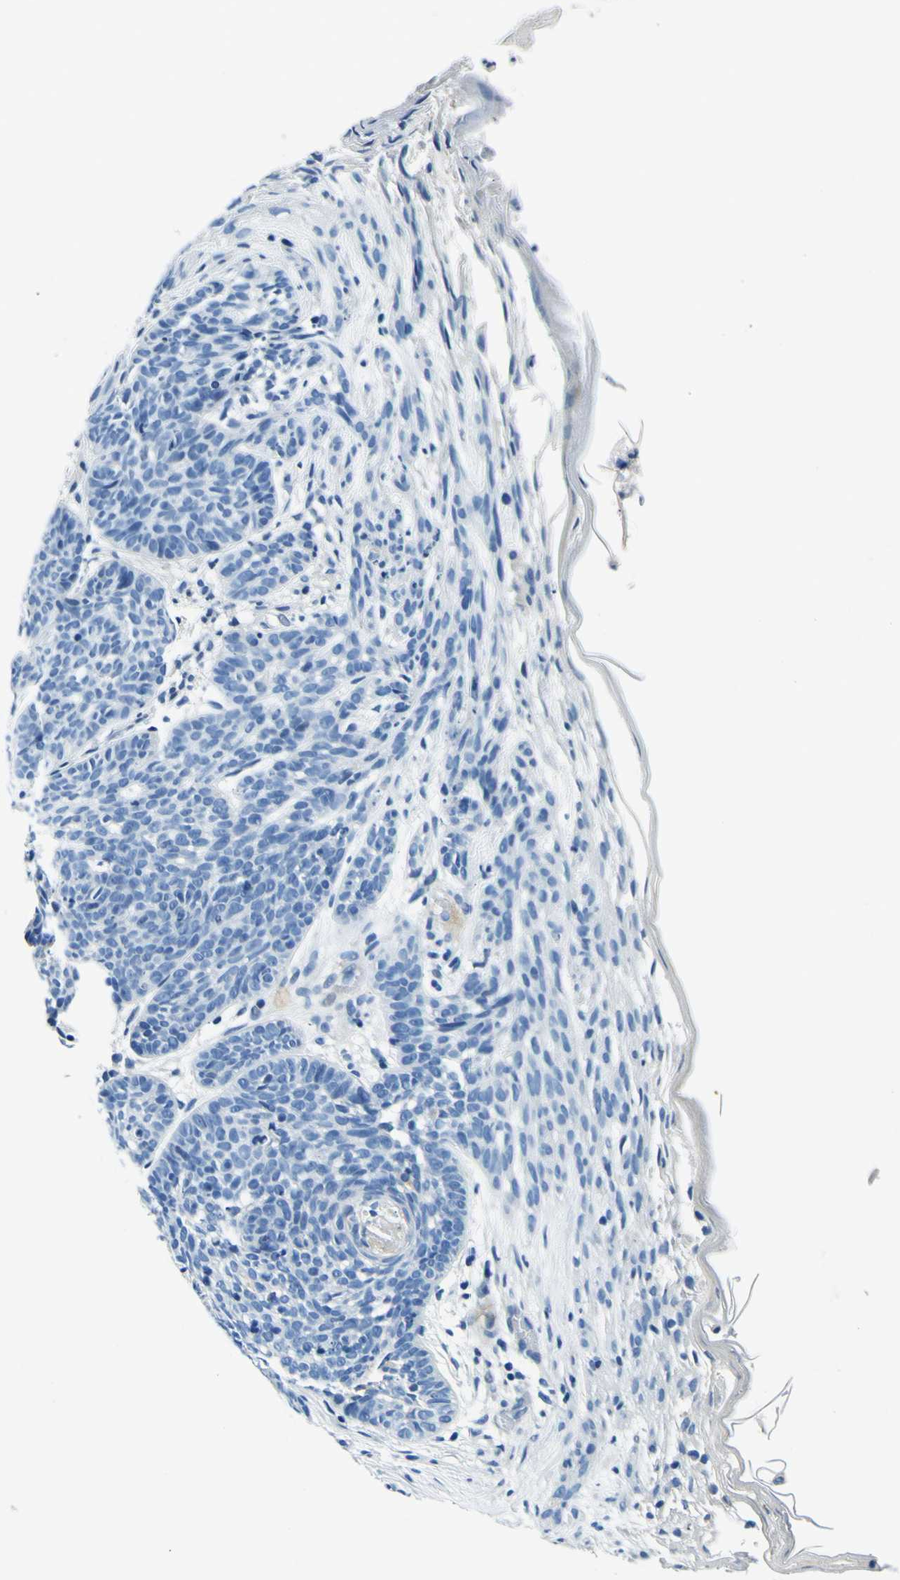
{"staining": {"intensity": "negative", "quantity": "none", "location": "none"}, "tissue": "skin cancer", "cell_type": "Tumor cells", "image_type": "cancer", "snomed": [{"axis": "morphology", "description": "Basal cell carcinoma"}, {"axis": "topography", "description": "Skin"}], "caption": "Skin basal cell carcinoma was stained to show a protein in brown. There is no significant positivity in tumor cells.", "gene": "ADGRA2", "patient": {"sex": "female", "age": 70}}